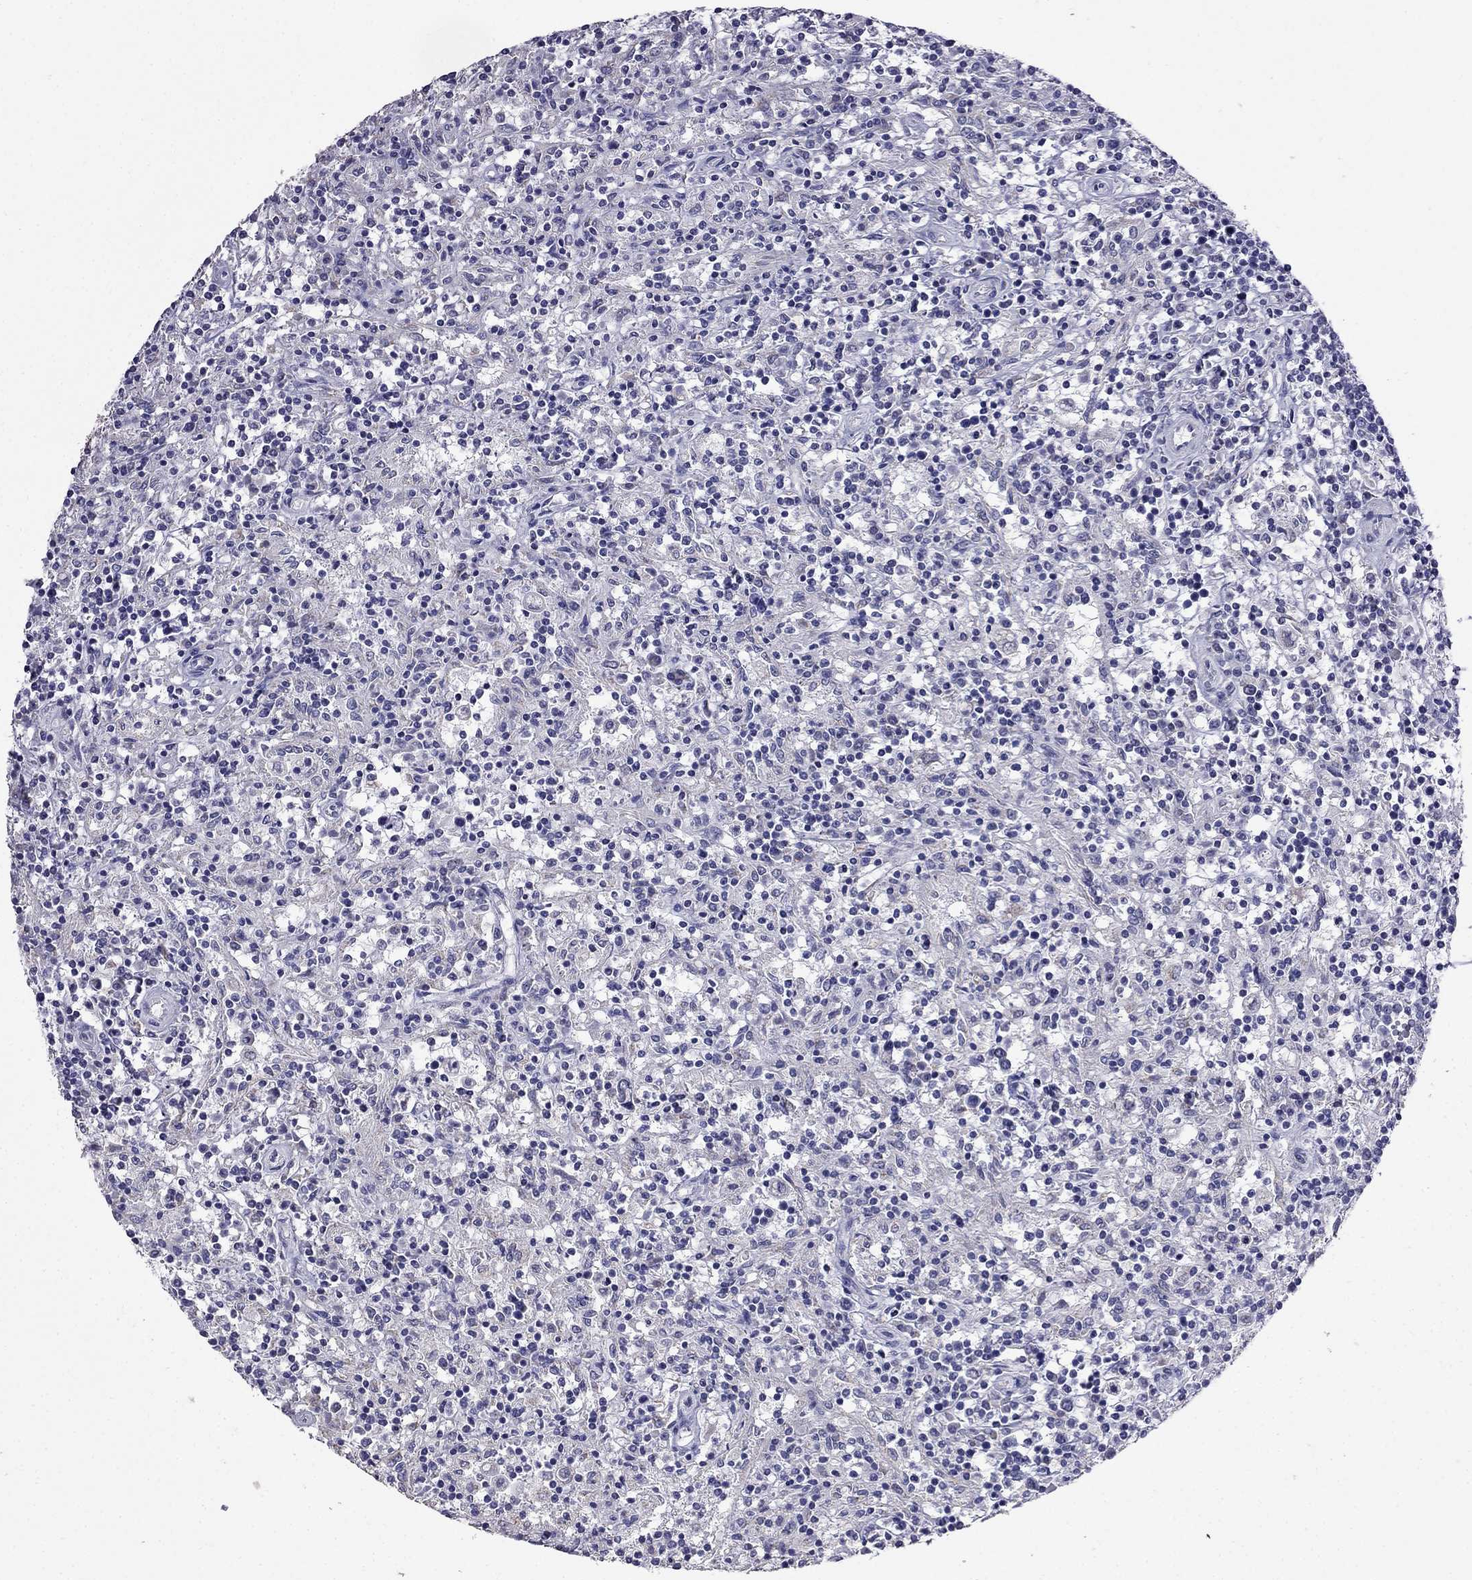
{"staining": {"intensity": "negative", "quantity": "none", "location": "none"}, "tissue": "lymphoma", "cell_type": "Tumor cells", "image_type": "cancer", "snomed": [{"axis": "morphology", "description": "Malignant lymphoma, non-Hodgkin's type, Low grade"}, {"axis": "topography", "description": "Spleen"}], "caption": "This histopathology image is of low-grade malignant lymphoma, non-Hodgkin's type stained with immunohistochemistry (IHC) to label a protein in brown with the nuclei are counter-stained blue. There is no expression in tumor cells.", "gene": "AK5", "patient": {"sex": "male", "age": 62}}